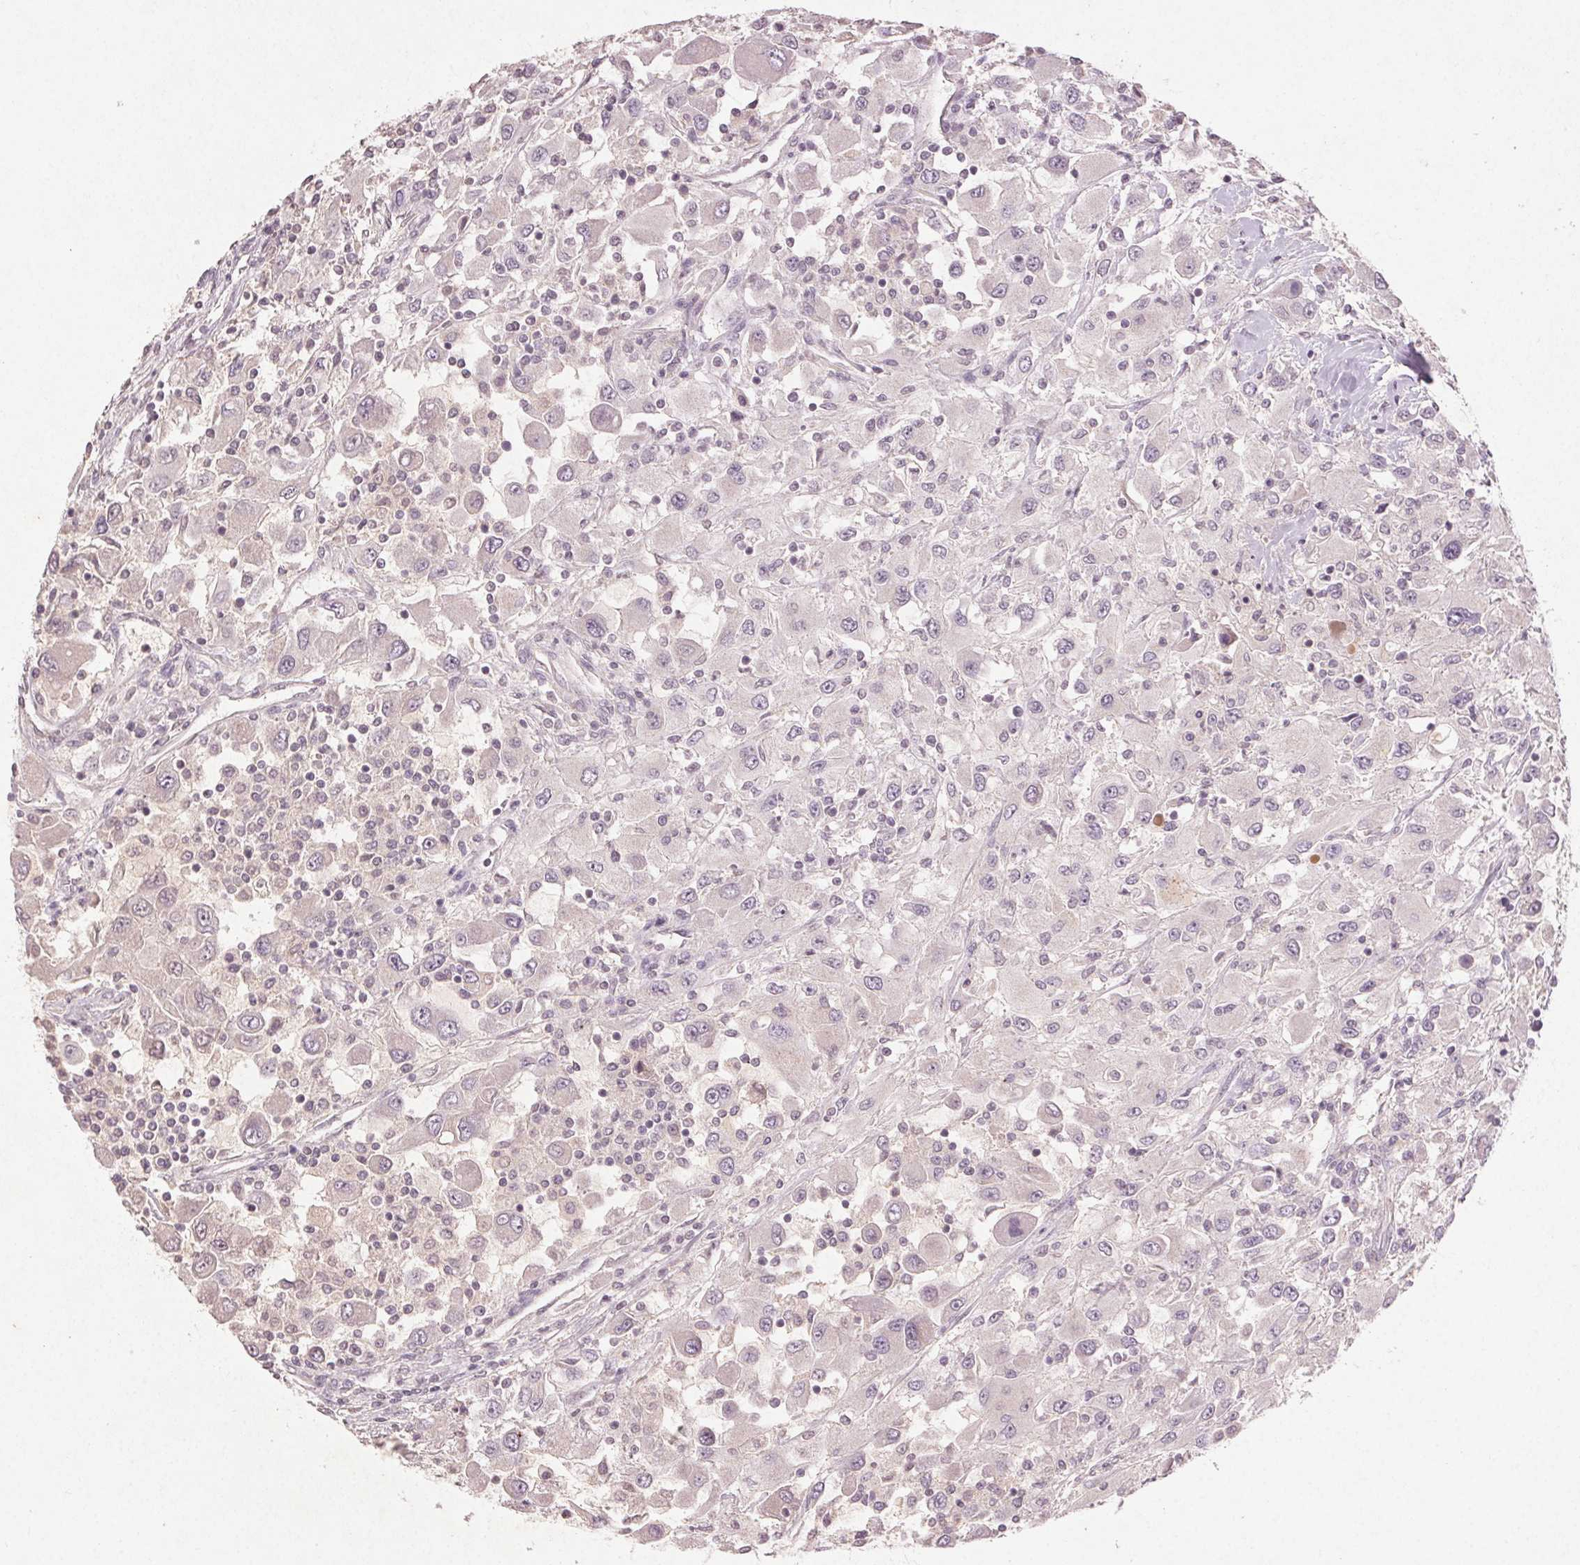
{"staining": {"intensity": "negative", "quantity": "none", "location": "none"}, "tissue": "renal cancer", "cell_type": "Tumor cells", "image_type": "cancer", "snomed": [{"axis": "morphology", "description": "Adenocarcinoma, NOS"}, {"axis": "topography", "description": "Kidney"}], "caption": "This is an IHC photomicrograph of renal cancer. There is no staining in tumor cells.", "gene": "KLRC3", "patient": {"sex": "female", "age": 67}}